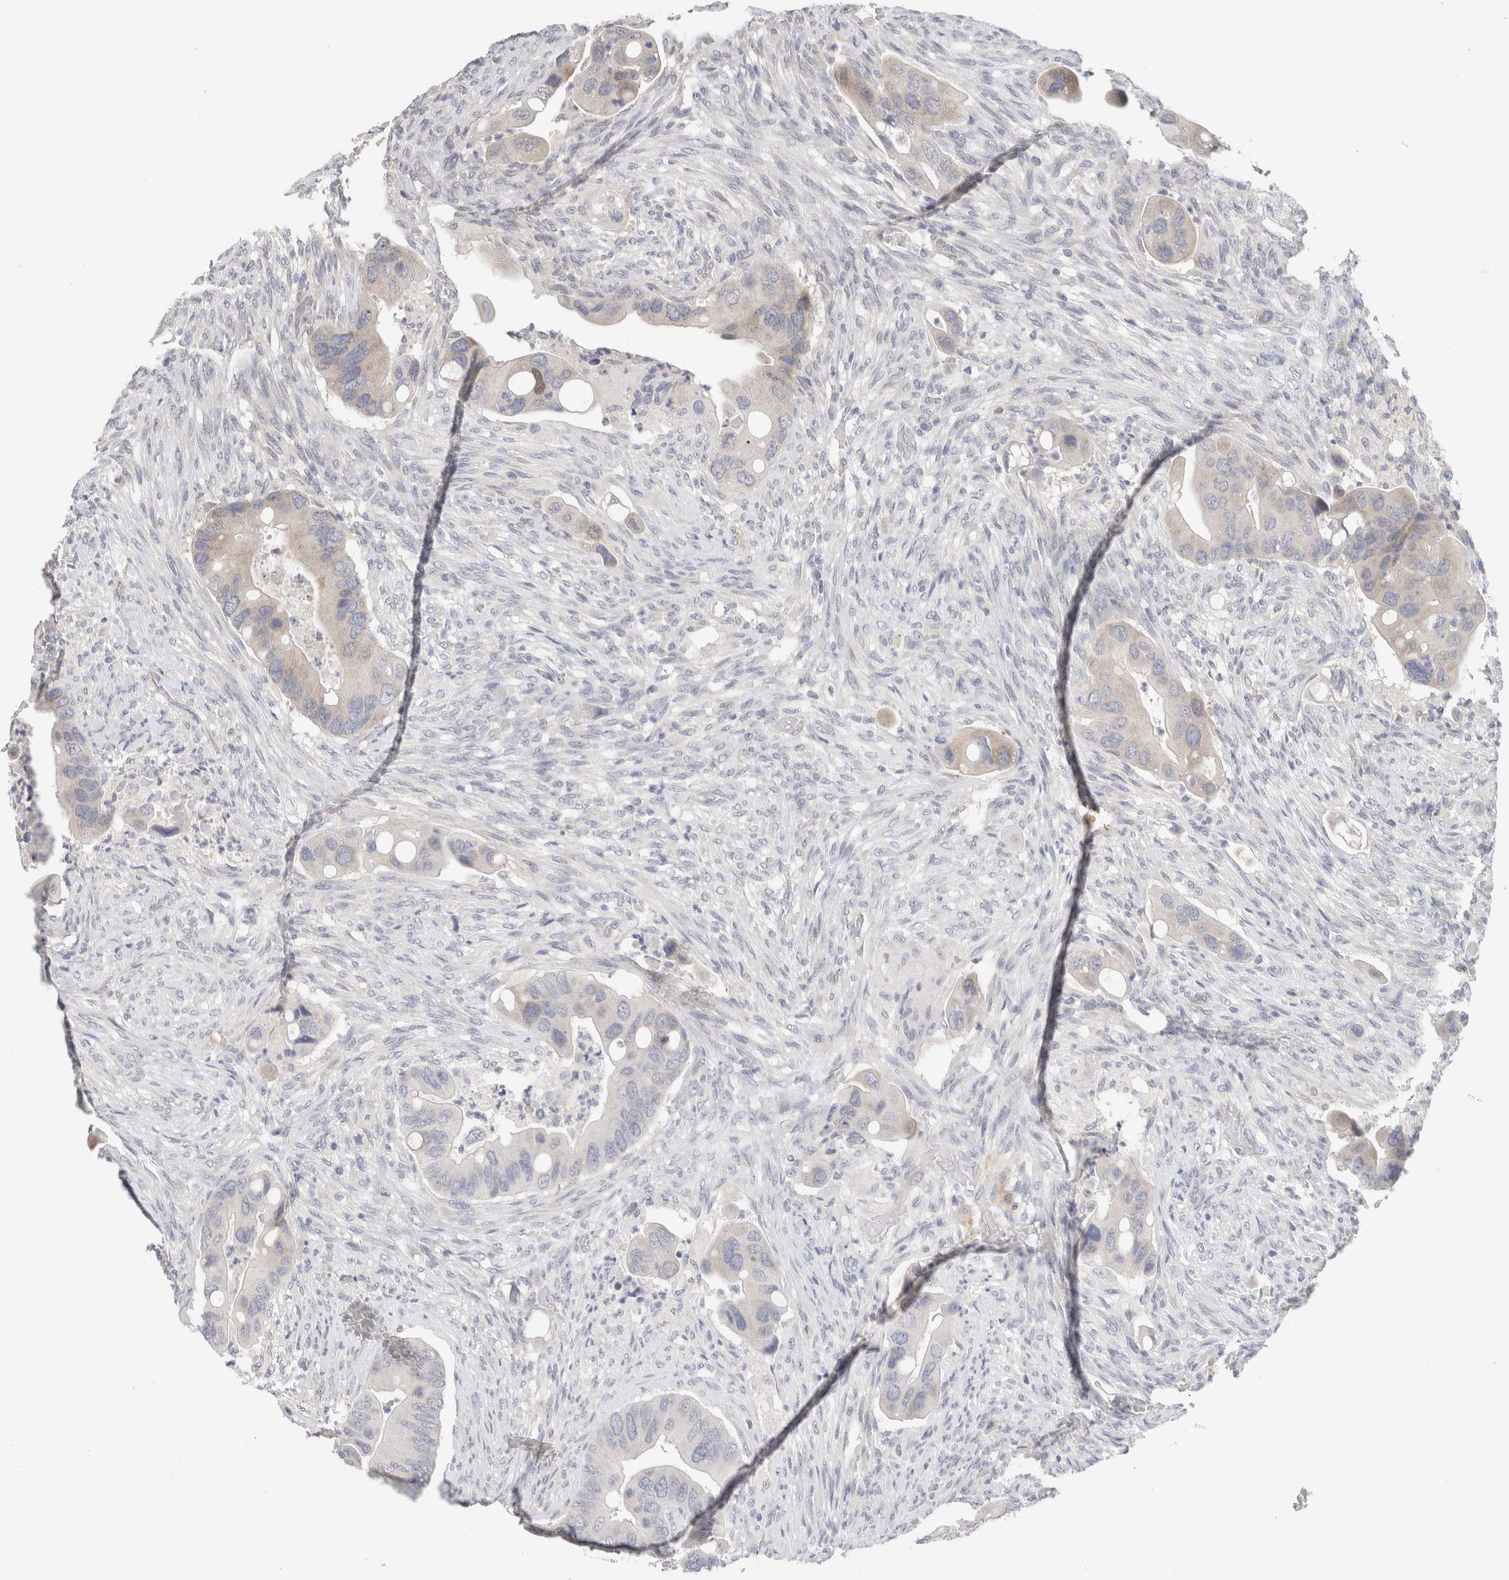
{"staining": {"intensity": "negative", "quantity": "none", "location": "none"}, "tissue": "colorectal cancer", "cell_type": "Tumor cells", "image_type": "cancer", "snomed": [{"axis": "morphology", "description": "Adenocarcinoma, NOS"}, {"axis": "topography", "description": "Rectum"}], "caption": "DAB (3,3'-diaminobenzidine) immunohistochemical staining of colorectal adenocarcinoma demonstrates no significant expression in tumor cells.", "gene": "CHRM4", "patient": {"sex": "female", "age": 57}}